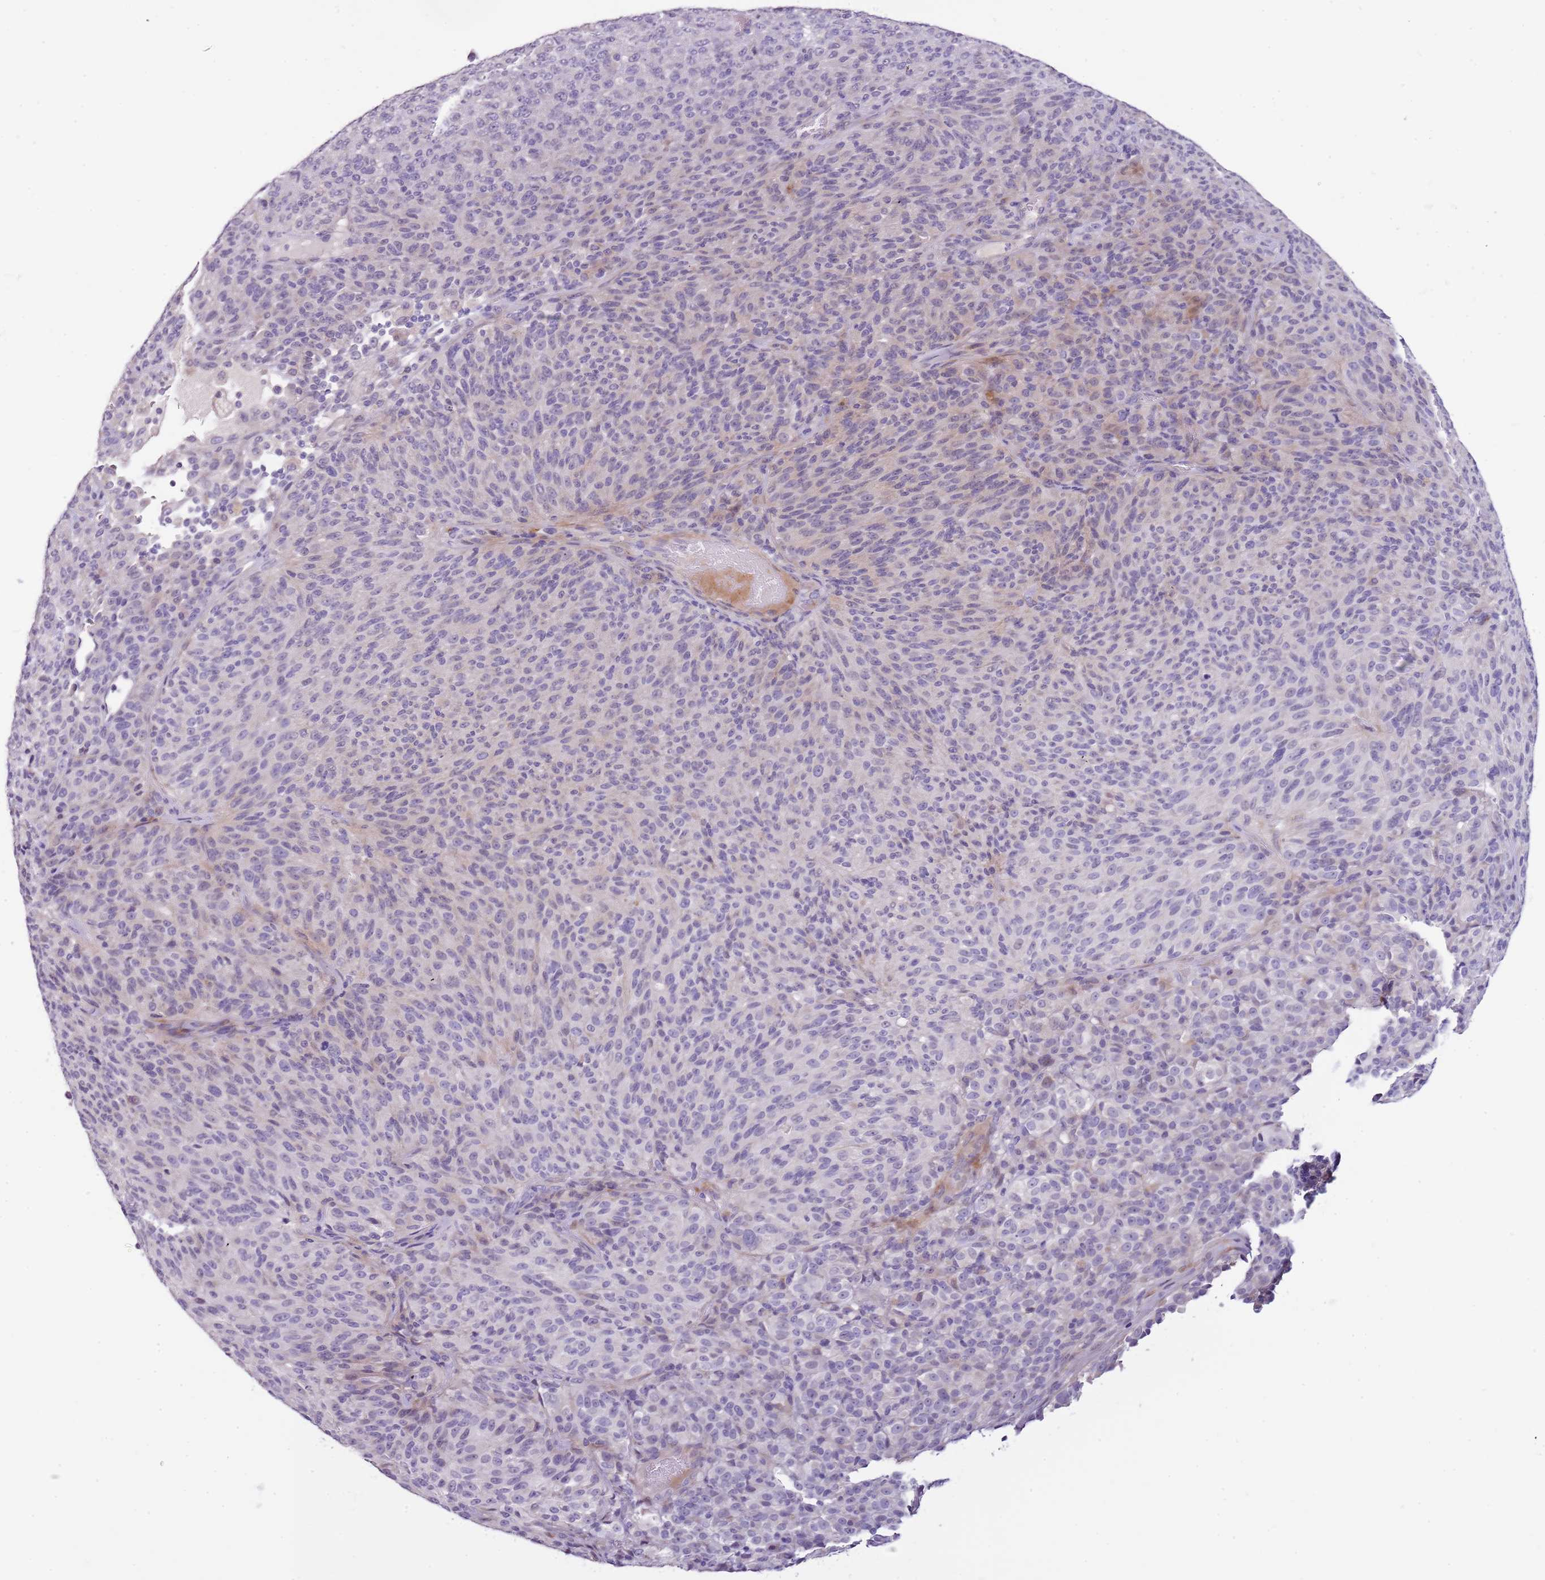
{"staining": {"intensity": "negative", "quantity": "none", "location": "none"}, "tissue": "melanoma", "cell_type": "Tumor cells", "image_type": "cancer", "snomed": [{"axis": "morphology", "description": "Malignant melanoma, Metastatic site"}, {"axis": "topography", "description": "Brain"}], "caption": "Histopathology image shows no protein staining in tumor cells of malignant melanoma (metastatic site) tissue.", "gene": "NKX2-3", "patient": {"sex": "female", "age": 56}}